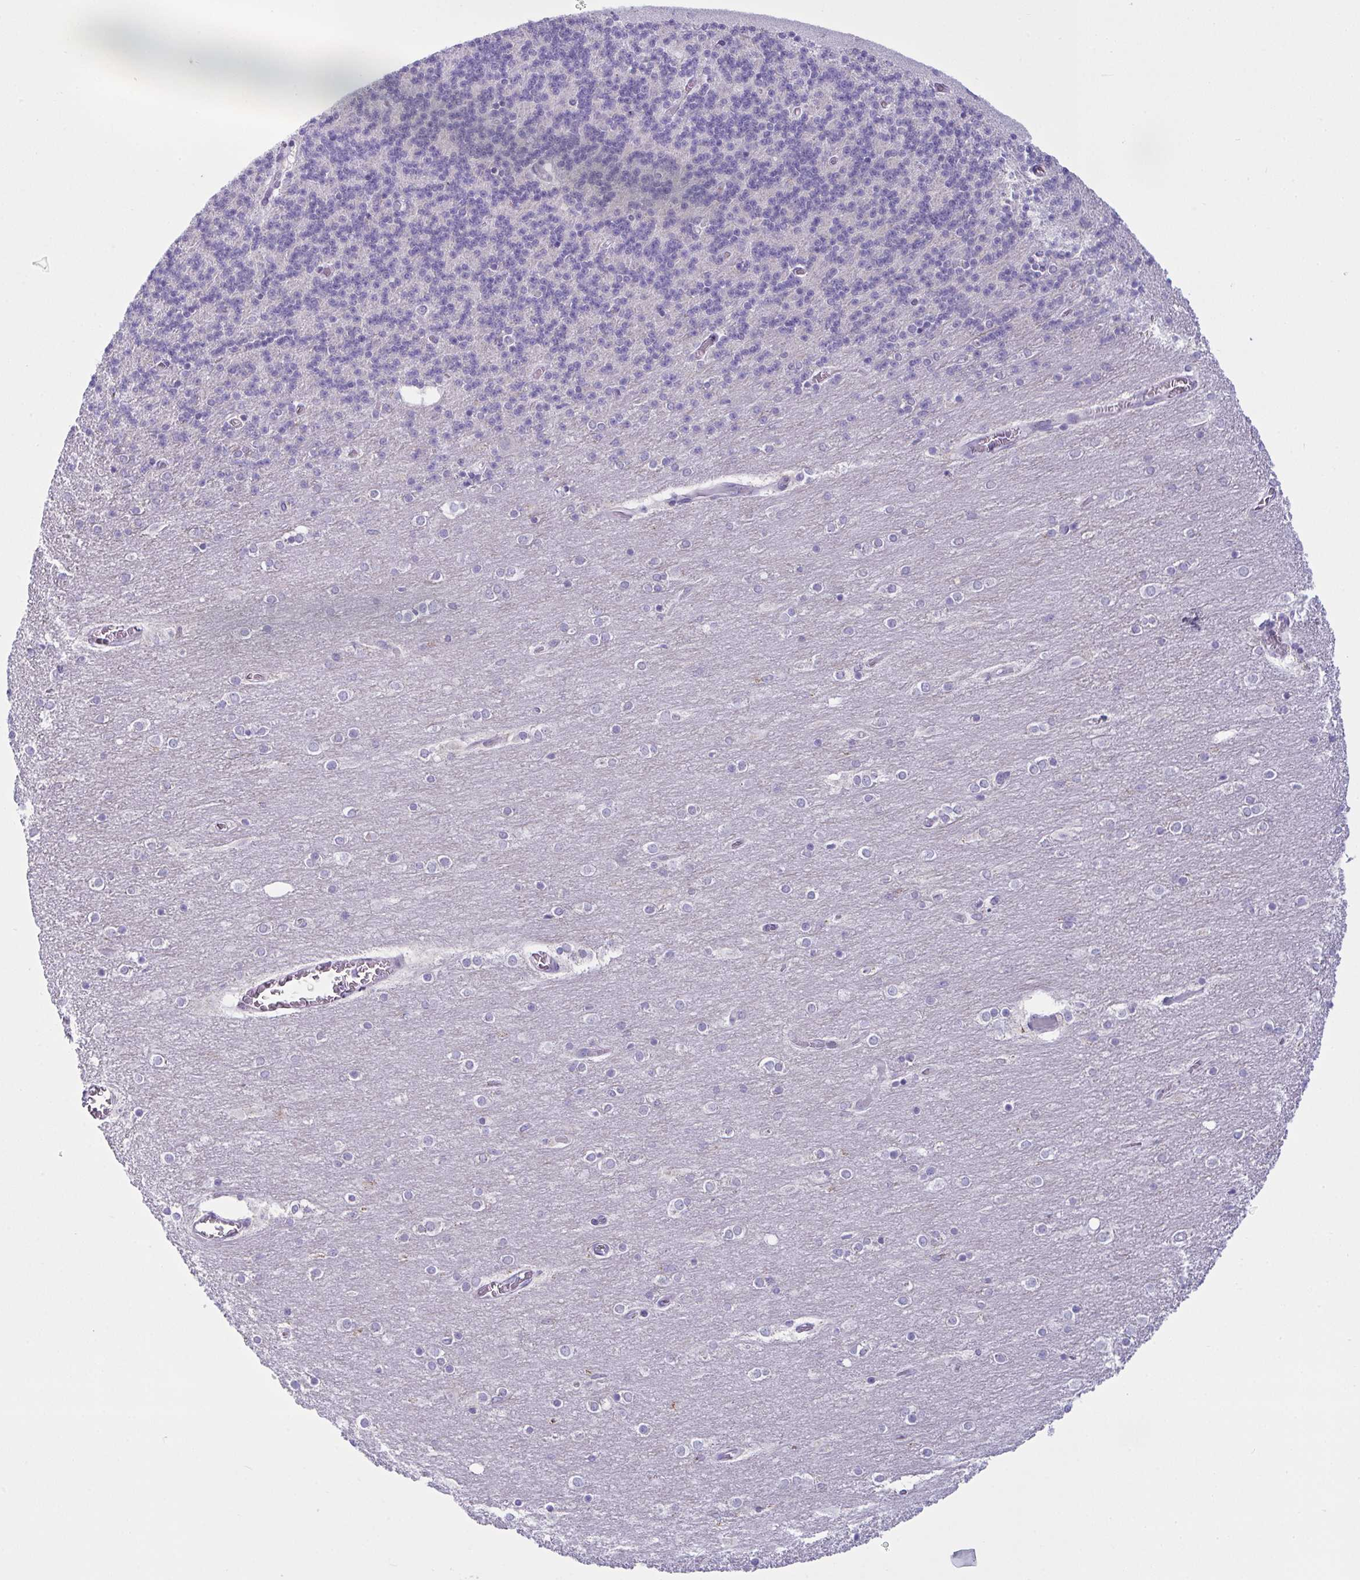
{"staining": {"intensity": "negative", "quantity": "none", "location": "none"}, "tissue": "cerebellum", "cell_type": "Cells in granular layer", "image_type": "normal", "snomed": [{"axis": "morphology", "description": "Normal tissue, NOS"}, {"axis": "topography", "description": "Cerebellum"}], "caption": "Cerebellum was stained to show a protein in brown. There is no significant staining in cells in granular layer. (Immunohistochemistry, brightfield microscopy, high magnification).", "gene": "BBS1", "patient": {"sex": "female", "age": 54}}